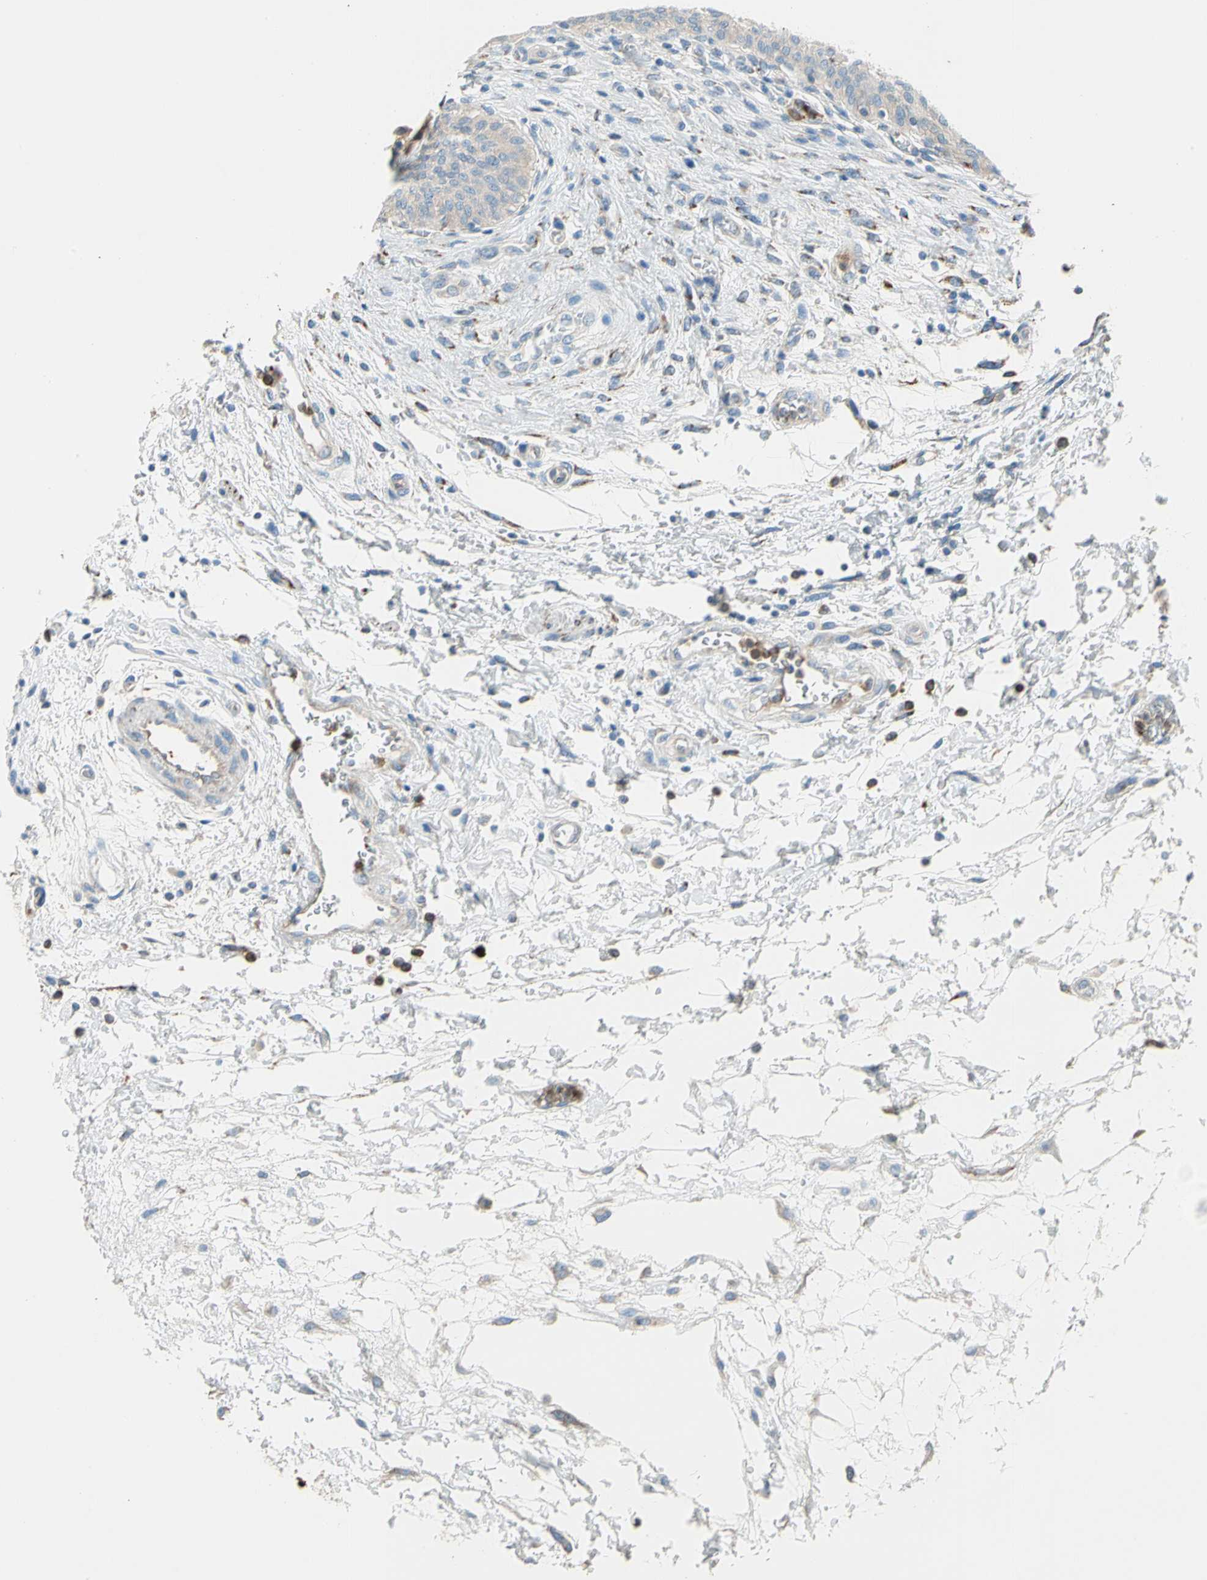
{"staining": {"intensity": "weak", "quantity": ">75%", "location": "cytoplasmic/membranous"}, "tissue": "urinary bladder", "cell_type": "Urothelial cells", "image_type": "normal", "snomed": [{"axis": "morphology", "description": "Normal tissue, NOS"}, {"axis": "topography", "description": "Smooth muscle"}, {"axis": "topography", "description": "Urinary bladder"}], "caption": "The photomicrograph reveals immunohistochemical staining of unremarkable urinary bladder. There is weak cytoplasmic/membranous staining is seen in about >75% of urothelial cells. Using DAB (brown) and hematoxylin (blue) stains, captured at high magnification using brightfield microscopy.", "gene": "LY6G6F", "patient": {"sex": "male", "age": 35}}